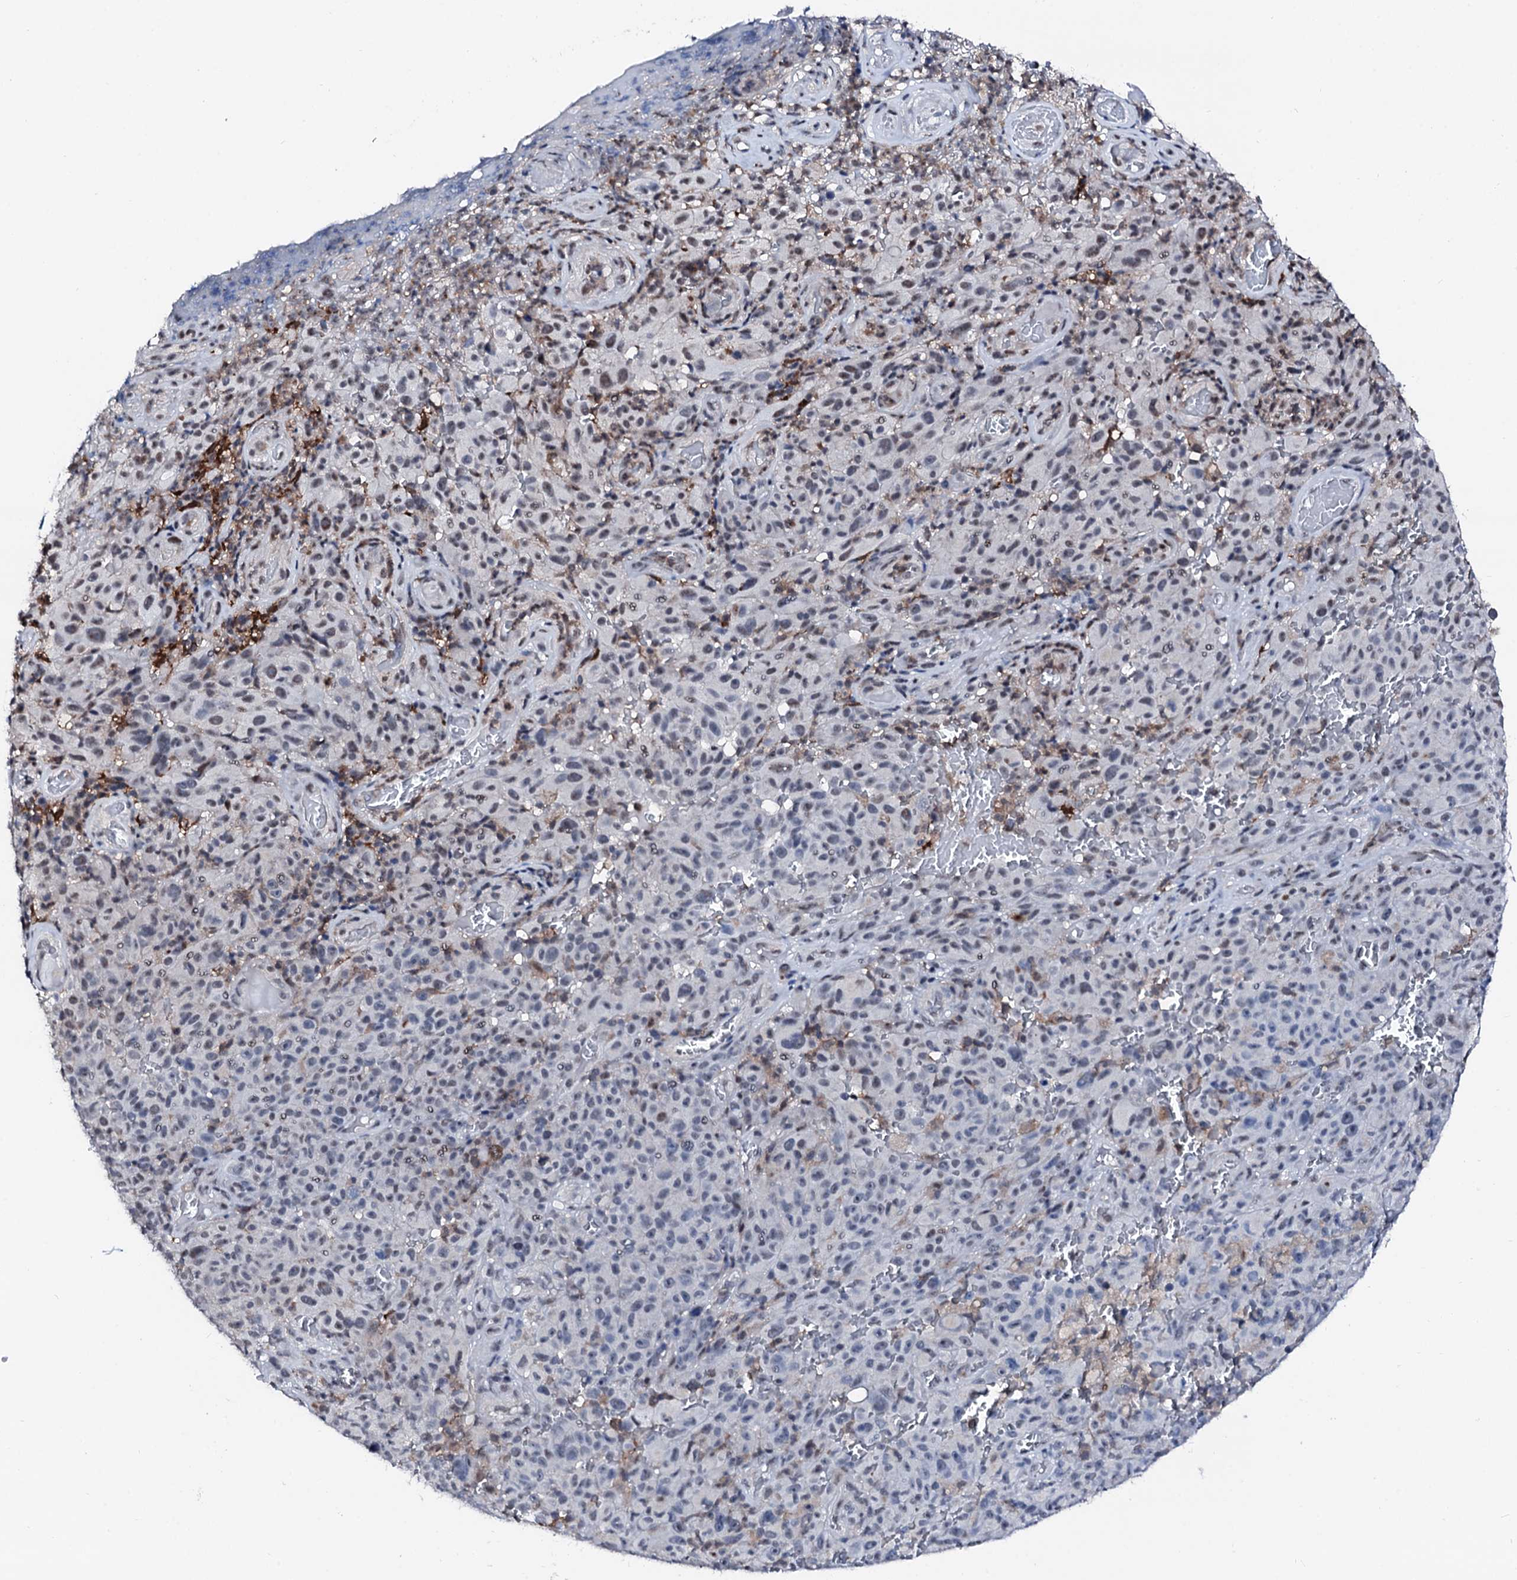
{"staining": {"intensity": "negative", "quantity": "none", "location": "none"}, "tissue": "melanoma", "cell_type": "Tumor cells", "image_type": "cancer", "snomed": [{"axis": "morphology", "description": "Malignant melanoma, NOS"}, {"axis": "topography", "description": "Skin"}], "caption": "Tumor cells show no significant staining in malignant melanoma. The staining was performed using DAB (3,3'-diaminobenzidine) to visualize the protein expression in brown, while the nuclei were stained in blue with hematoxylin (Magnification: 20x).", "gene": "TRAFD1", "patient": {"sex": "female", "age": 82}}